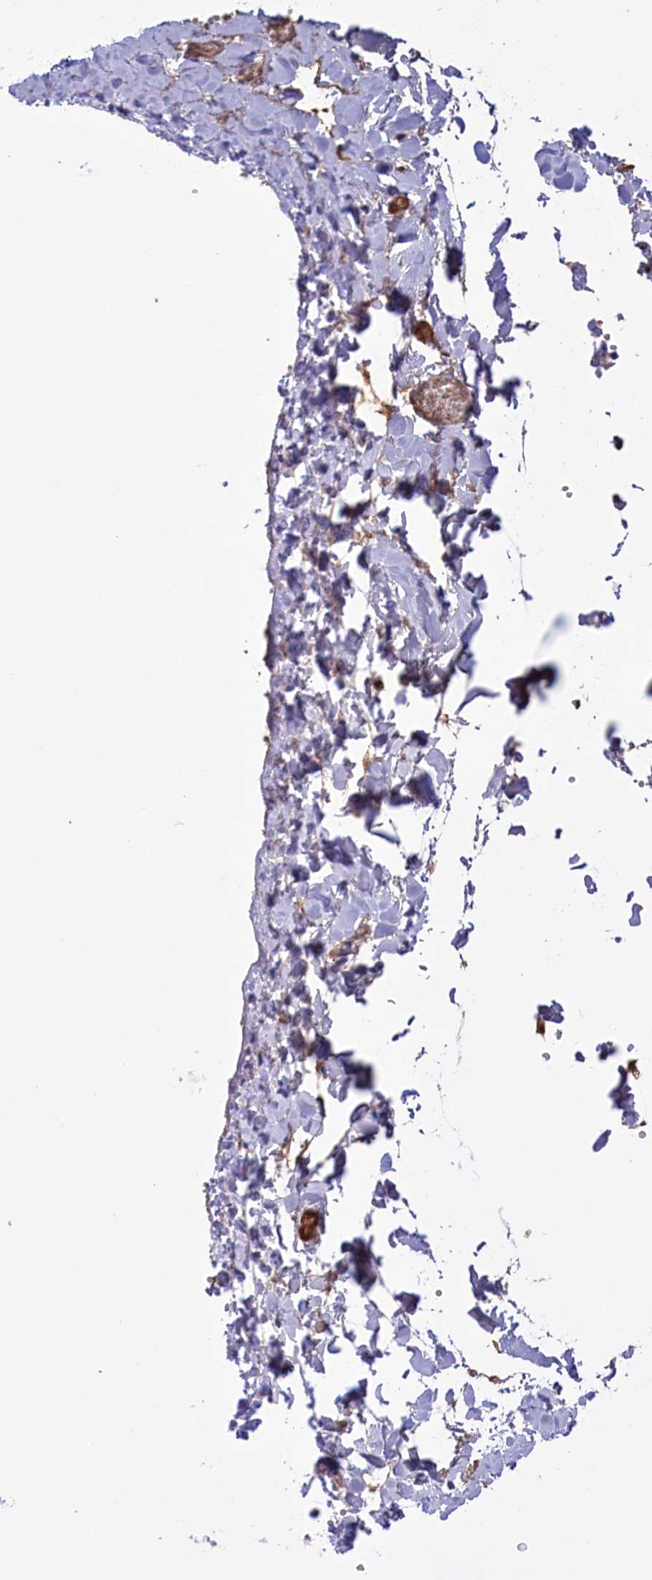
{"staining": {"intensity": "negative", "quantity": "none", "location": "none"}, "tissue": "adipose tissue", "cell_type": "Adipocytes", "image_type": "normal", "snomed": [{"axis": "morphology", "description": "Normal tissue, NOS"}, {"axis": "topography", "description": "Gallbladder"}, {"axis": "topography", "description": "Peripheral nerve tissue"}], "caption": "The image exhibits no significant expression in adipocytes of adipose tissue. (Brightfield microscopy of DAB immunohistochemistry (IHC) at high magnification).", "gene": "RRAD", "patient": {"sex": "male", "age": 38}}